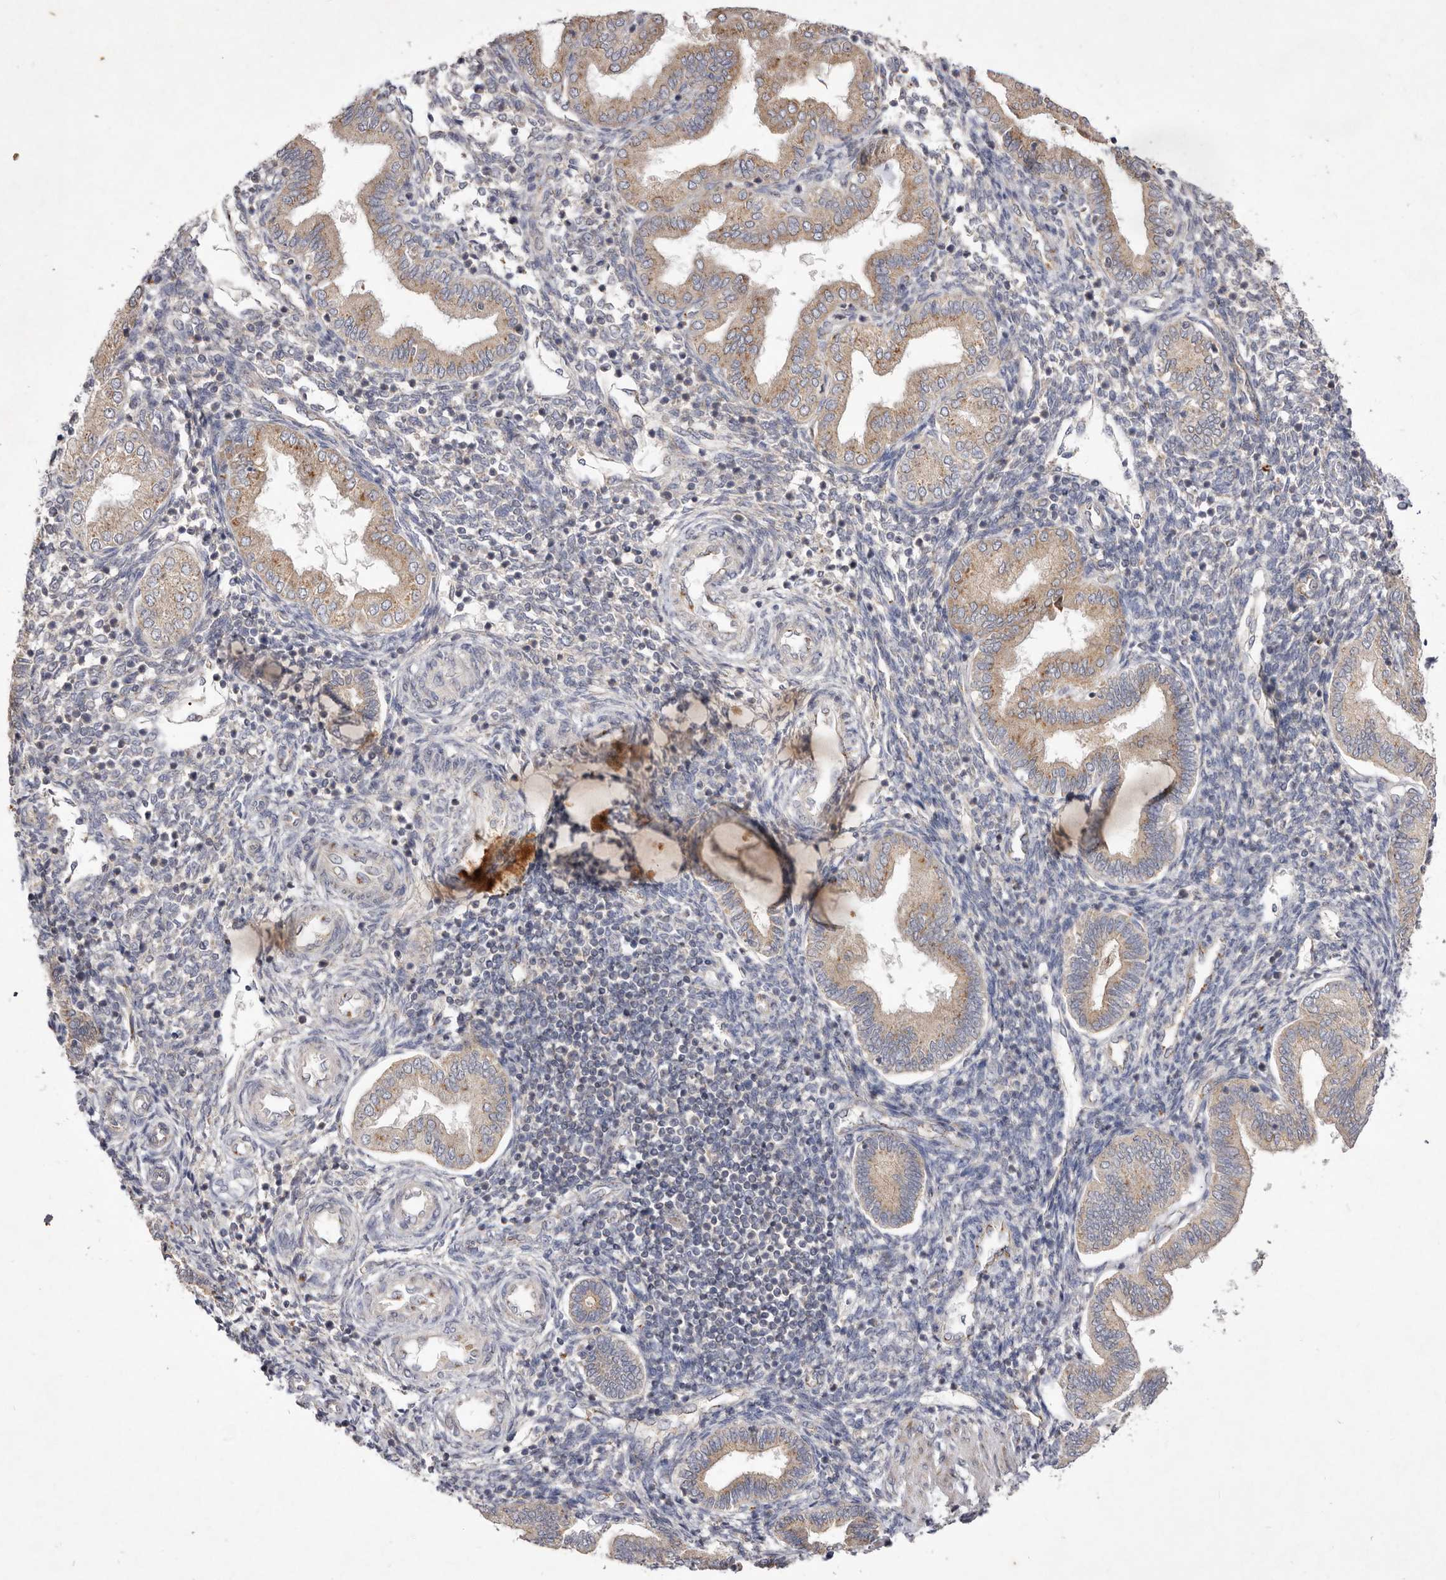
{"staining": {"intensity": "negative", "quantity": "none", "location": "none"}, "tissue": "endometrium", "cell_type": "Cells in endometrial stroma", "image_type": "normal", "snomed": [{"axis": "morphology", "description": "Normal tissue, NOS"}, {"axis": "topography", "description": "Endometrium"}], "caption": "Endometrium stained for a protein using immunohistochemistry (IHC) exhibits no staining cells in endometrial stroma.", "gene": "USP24", "patient": {"sex": "female", "age": 53}}